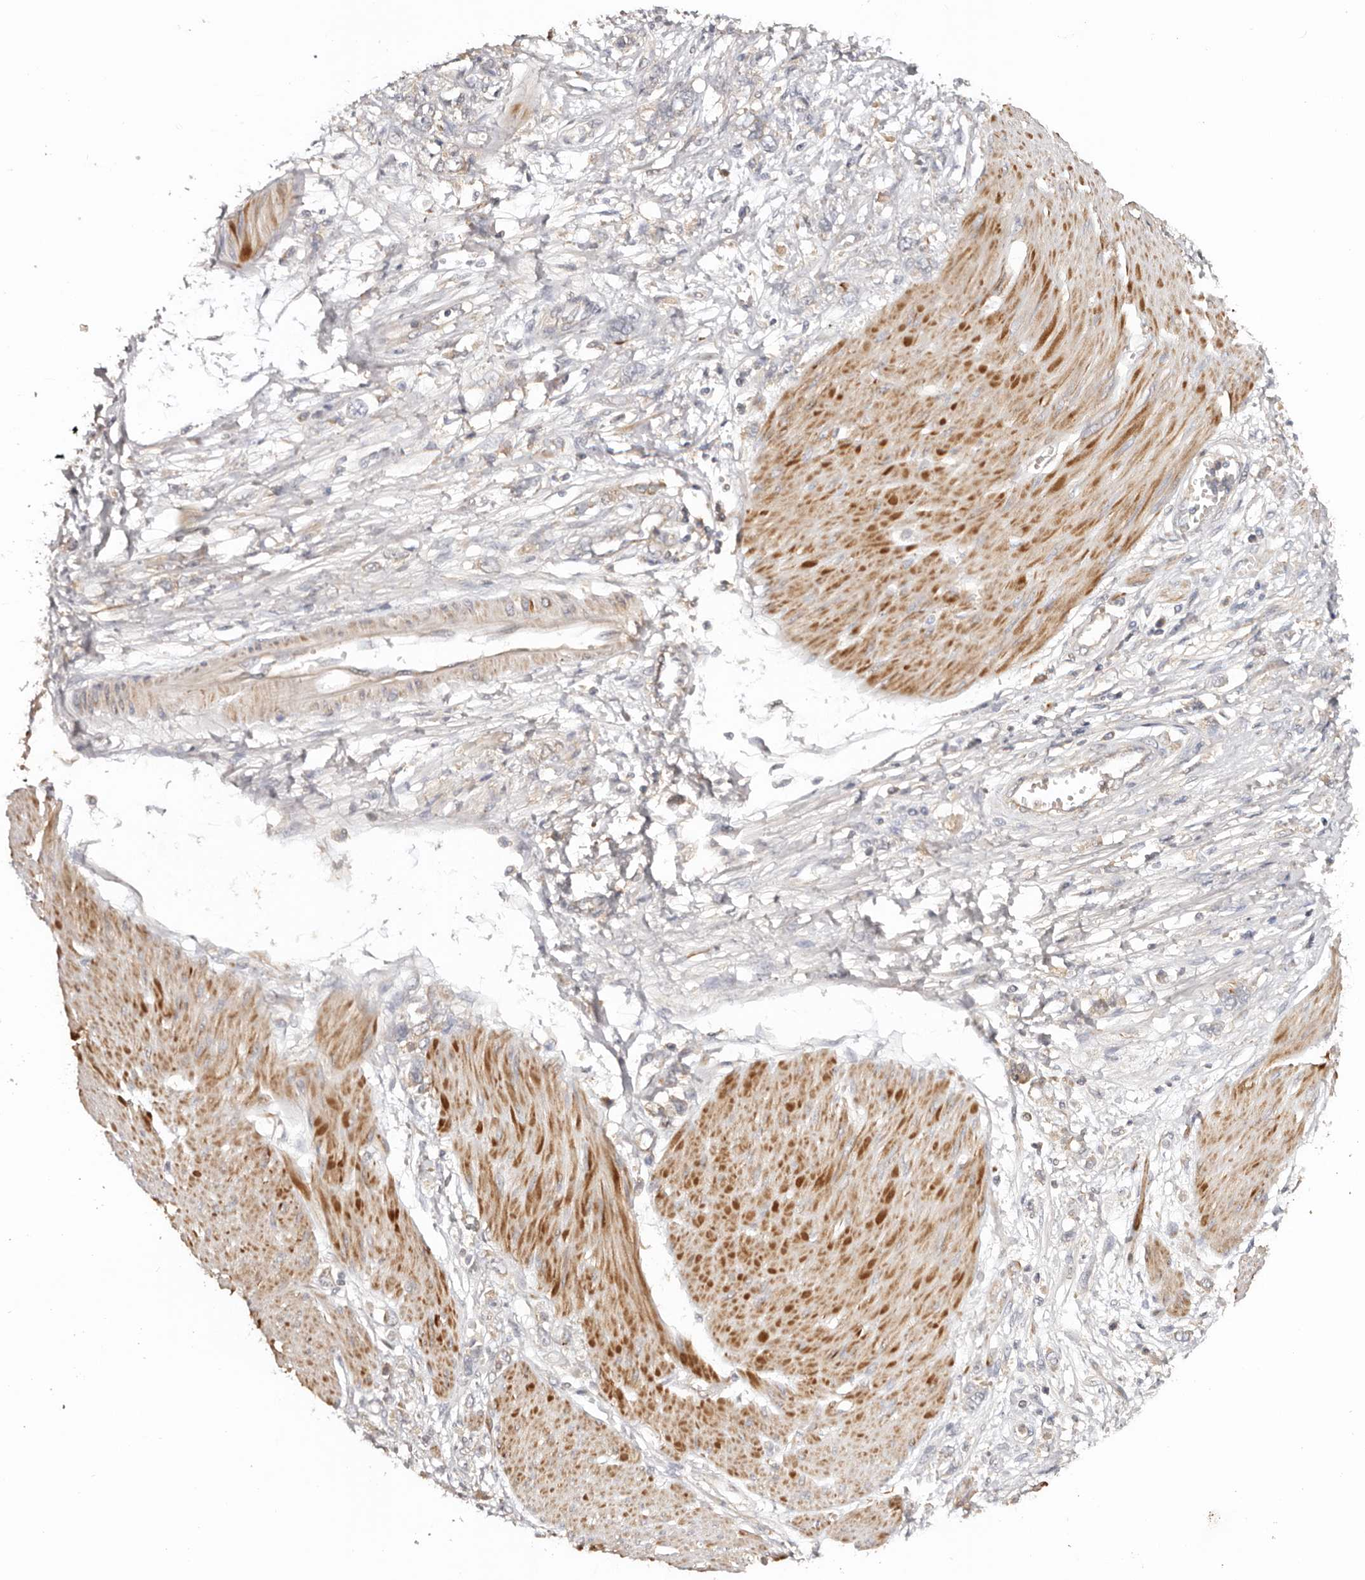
{"staining": {"intensity": "weak", "quantity": "<25%", "location": "cytoplasmic/membranous"}, "tissue": "stomach cancer", "cell_type": "Tumor cells", "image_type": "cancer", "snomed": [{"axis": "morphology", "description": "Adenocarcinoma, NOS"}, {"axis": "topography", "description": "Stomach"}], "caption": "A micrograph of human adenocarcinoma (stomach) is negative for staining in tumor cells.", "gene": "PKIB", "patient": {"sex": "female", "age": 76}}